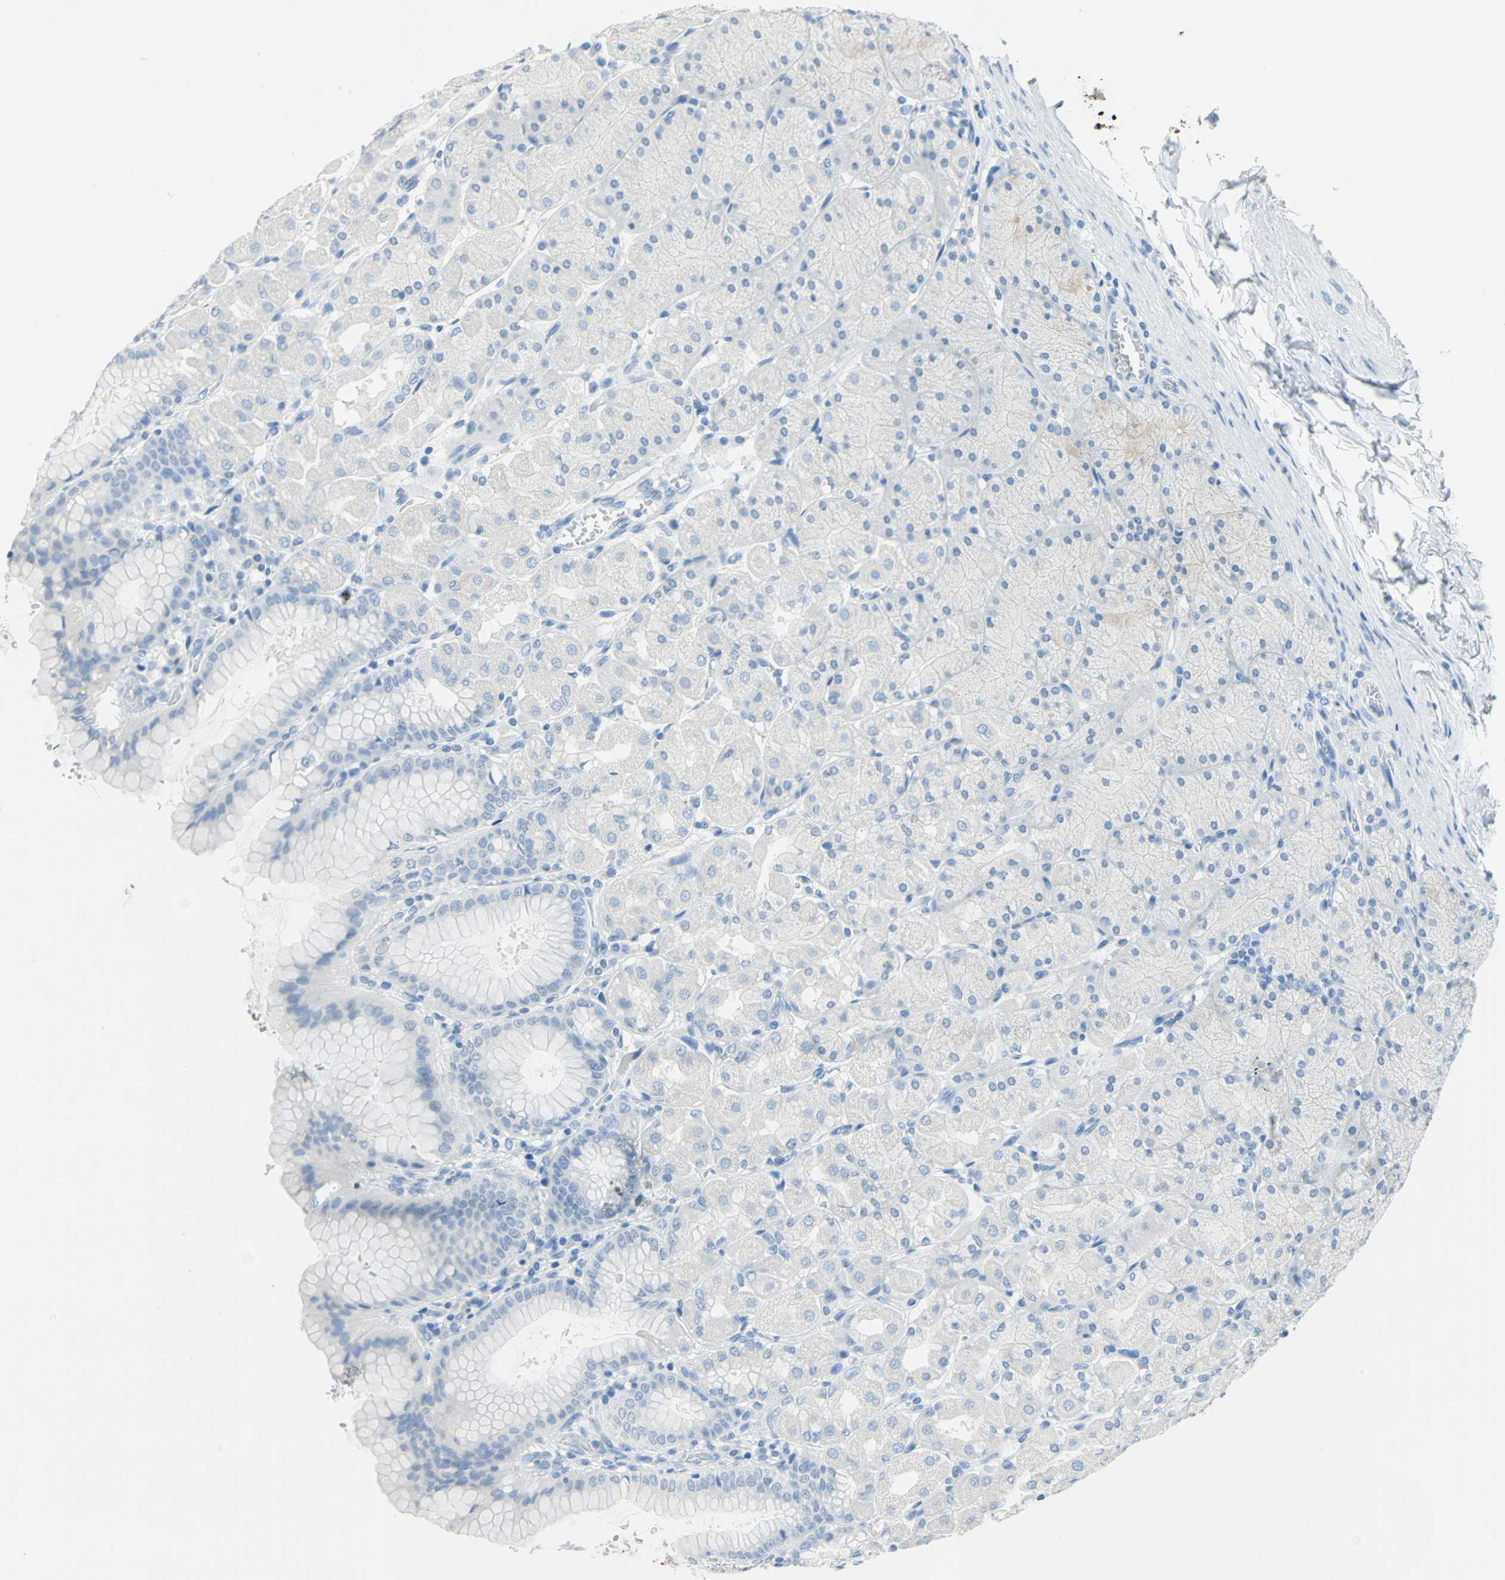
{"staining": {"intensity": "weak", "quantity": "<25%", "location": "cytoplasmic/membranous"}, "tissue": "stomach", "cell_type": "Glandular cells", "image_type": "normal", "snomed": [{"axis": "morphology", "description": "Normal tissue, NOS"}, {"axis": "topography", "description": "Stomach, upper"}], "caption": "A high-resolution histopathology image shows IHC staining of unremarkable stomach, which reveals no significant staining in glandular cells. (Brightfield microscopy of DAB immunohistochemistry at high magnification).", "gene": "PKLR", "patient": {"sex": "female", "age": 56}}